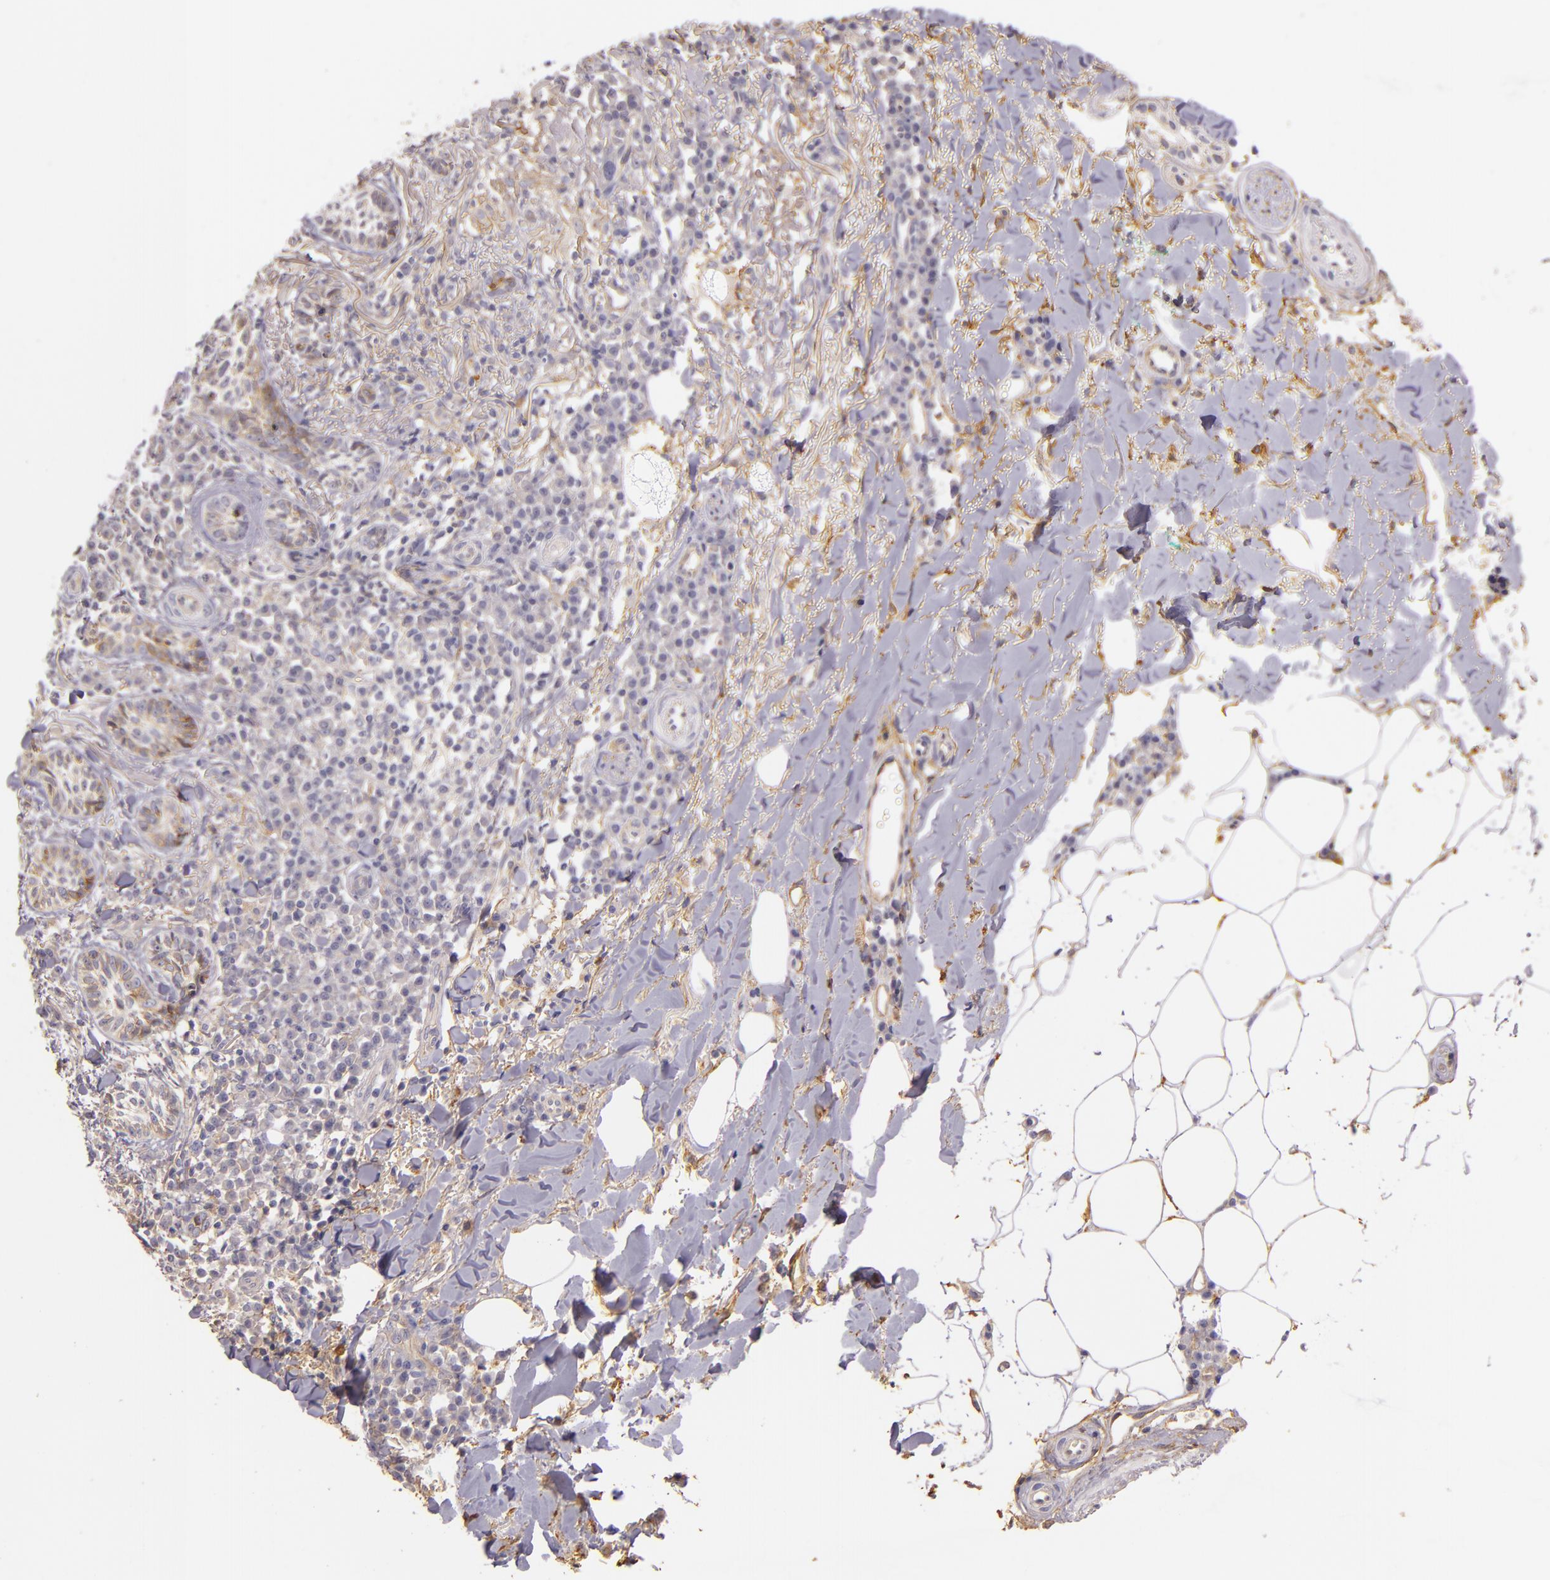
{"staining": {"intensity": "negative", "quantity": "none", "location": "none"}, "tissue": "skin cancer", "cell_type": "Tumor cells", "image_type": "cancer", "snomed": [{"axis": "morphology", "description": "Basal cell carcinoma"}, {"axis": "topography", "description": "Skin"}], "caption": "Tumor cells show no significant expression in skin cancer (basal cell carcinoma).", "gene": "CTSF", "patient": {"sex": "female", "age": 89}}